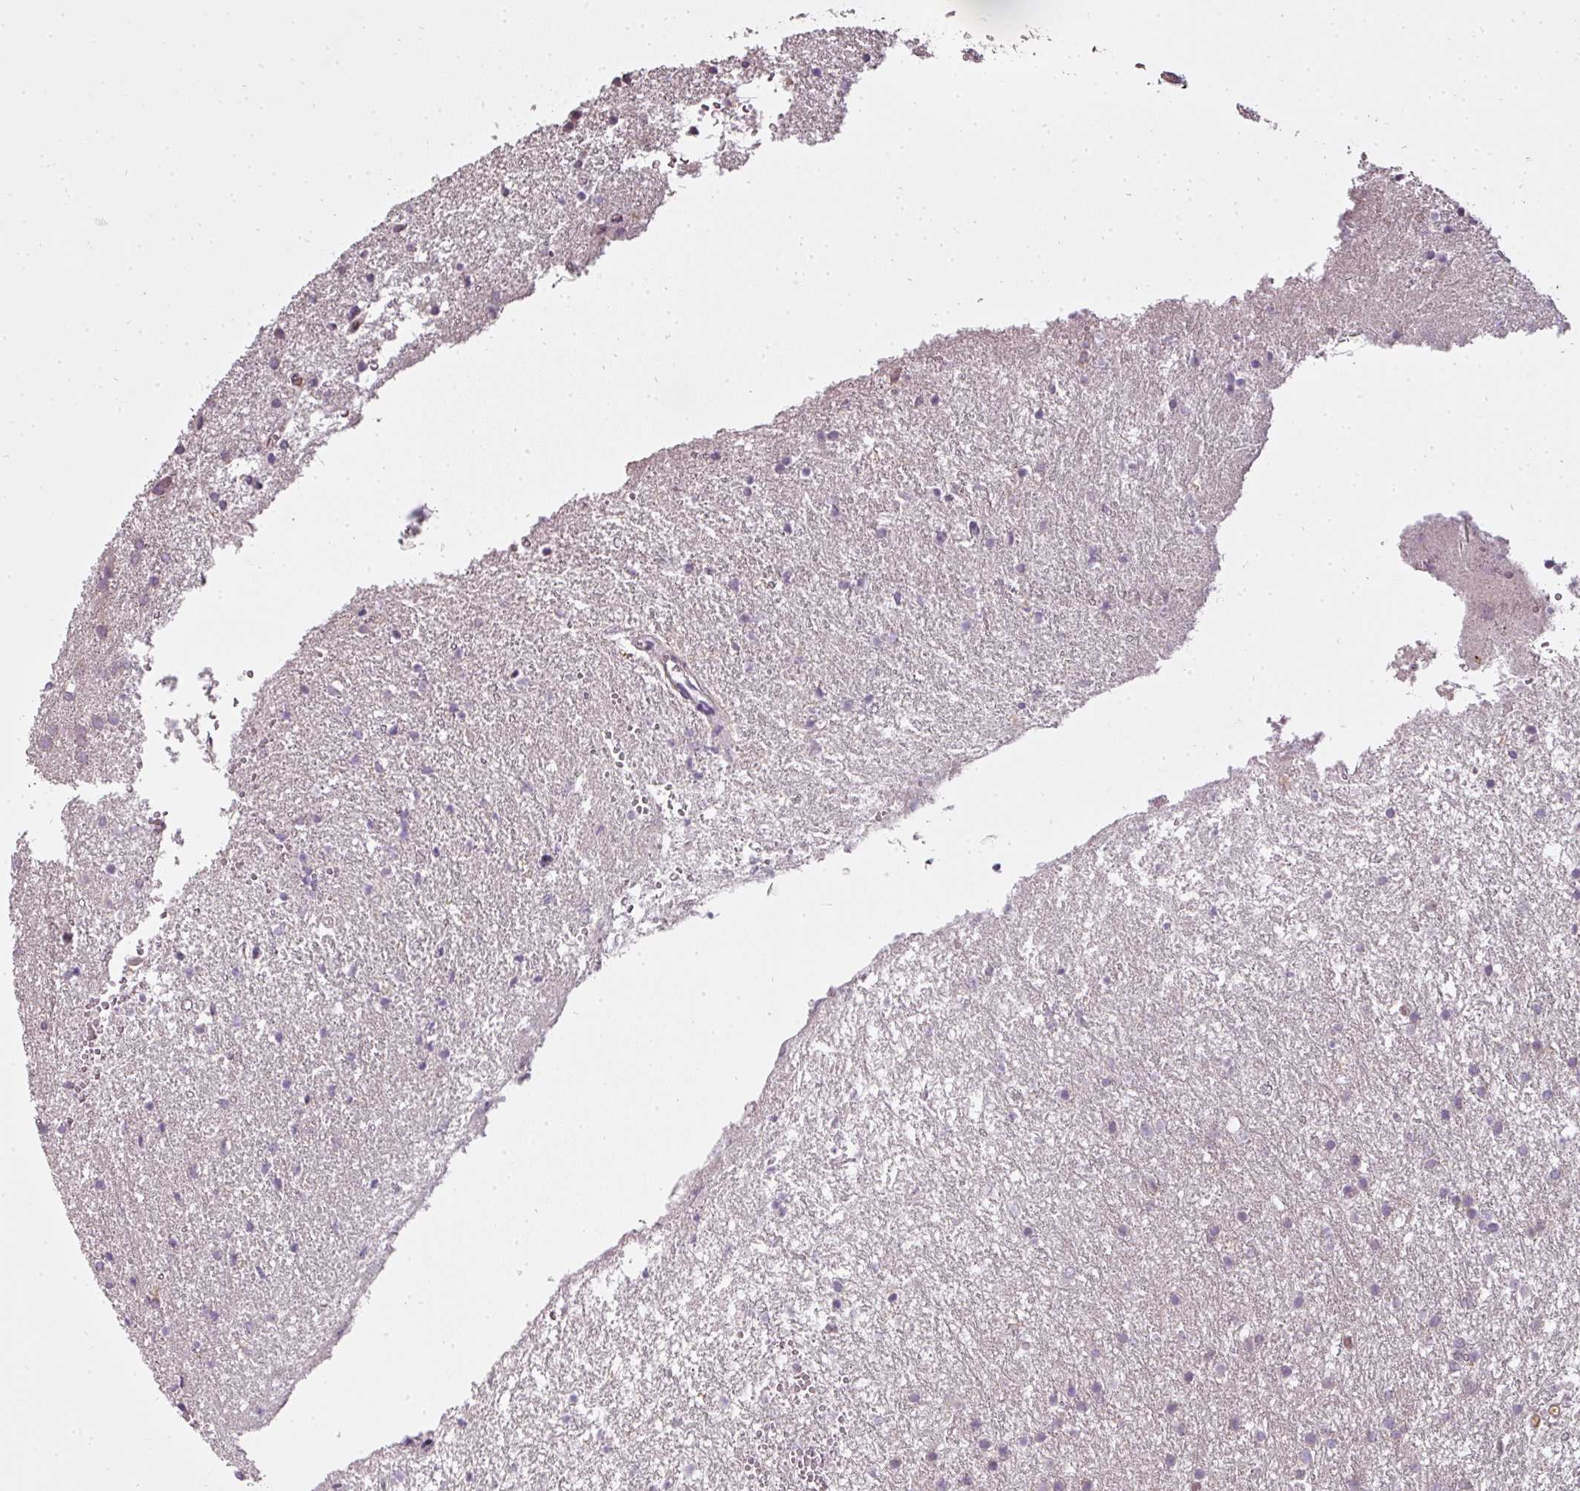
{"staining": {"intensity": "weak", "quantity": "<25%", "location": "cytoplasmic/membranous"}, "tissue": "glioma", "cell_type": "Tumor cells", "image_type": "cancer", "snomed": [{"axis": "morphology", "description": "Glioma, malignant, High grade"}, {"axis": "topography", "description": "Brain"}], "caption": "Tumor cells show no significant protein expression in malignant glioma (high-grade).", "gene": "STK4", "patient": {"sex": "female", "age": 50}}